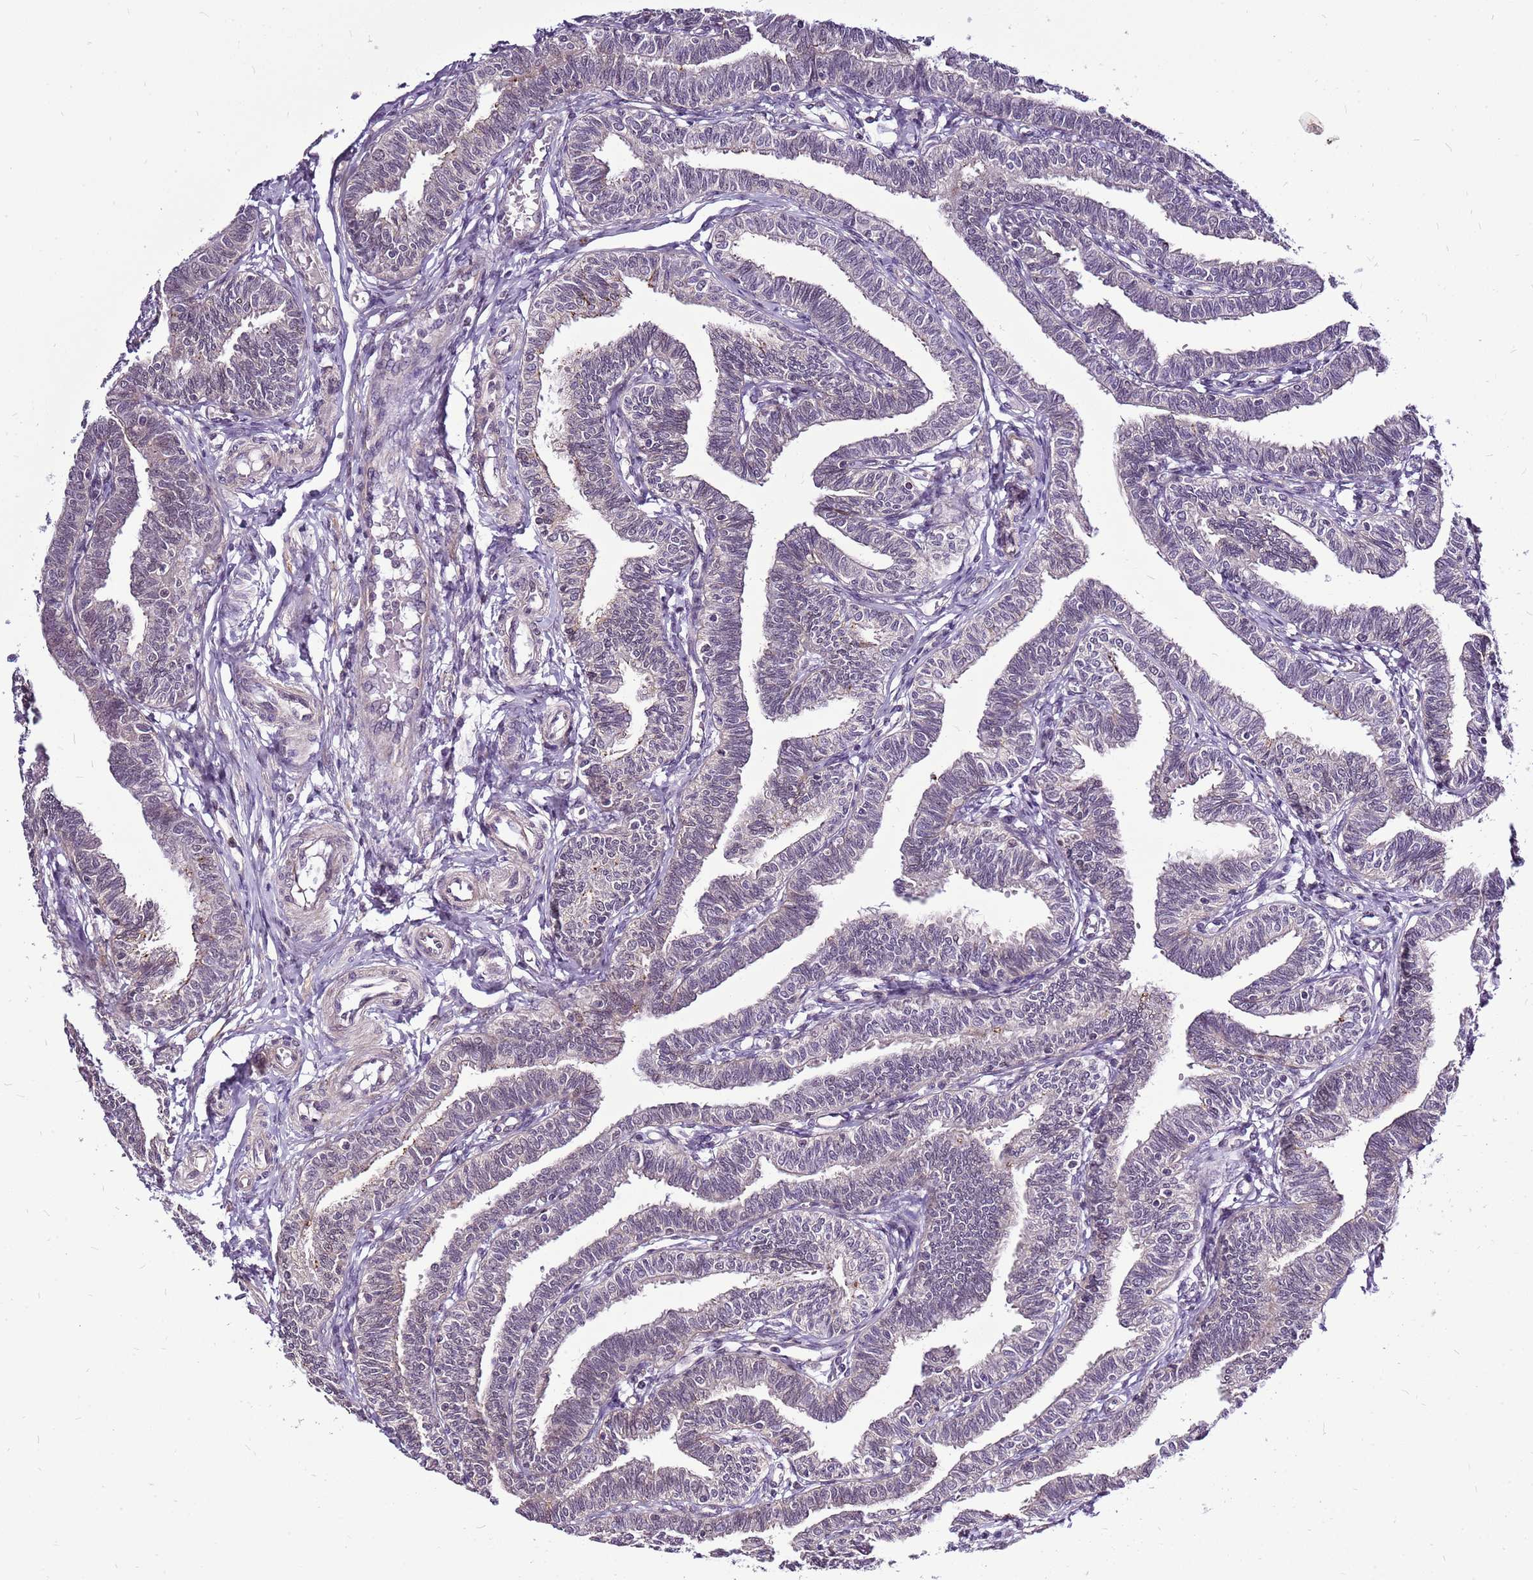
{"staining": {"intensity": "weak", "quantity": "<25%", "location": "cytoplasmic/membranous,nuclear"}, "tissue": "fallopian tube", "cell_type": "Glandular cells", "image_type": "normal", "snomed": [{"axis": "morphology", "description": "Normal tissue, NOS"}, {"axis": "topography", "description": "Fallopian tube"}, {"axis": "topography", "description": "Ovary"}], "caption": "DAB immunohistochemical staining of normal human fallopian tube demonstrates no significant positivity in glandular cells.", "gene": "CCDC166", "patient": {"sex": "female", "age": 23}}